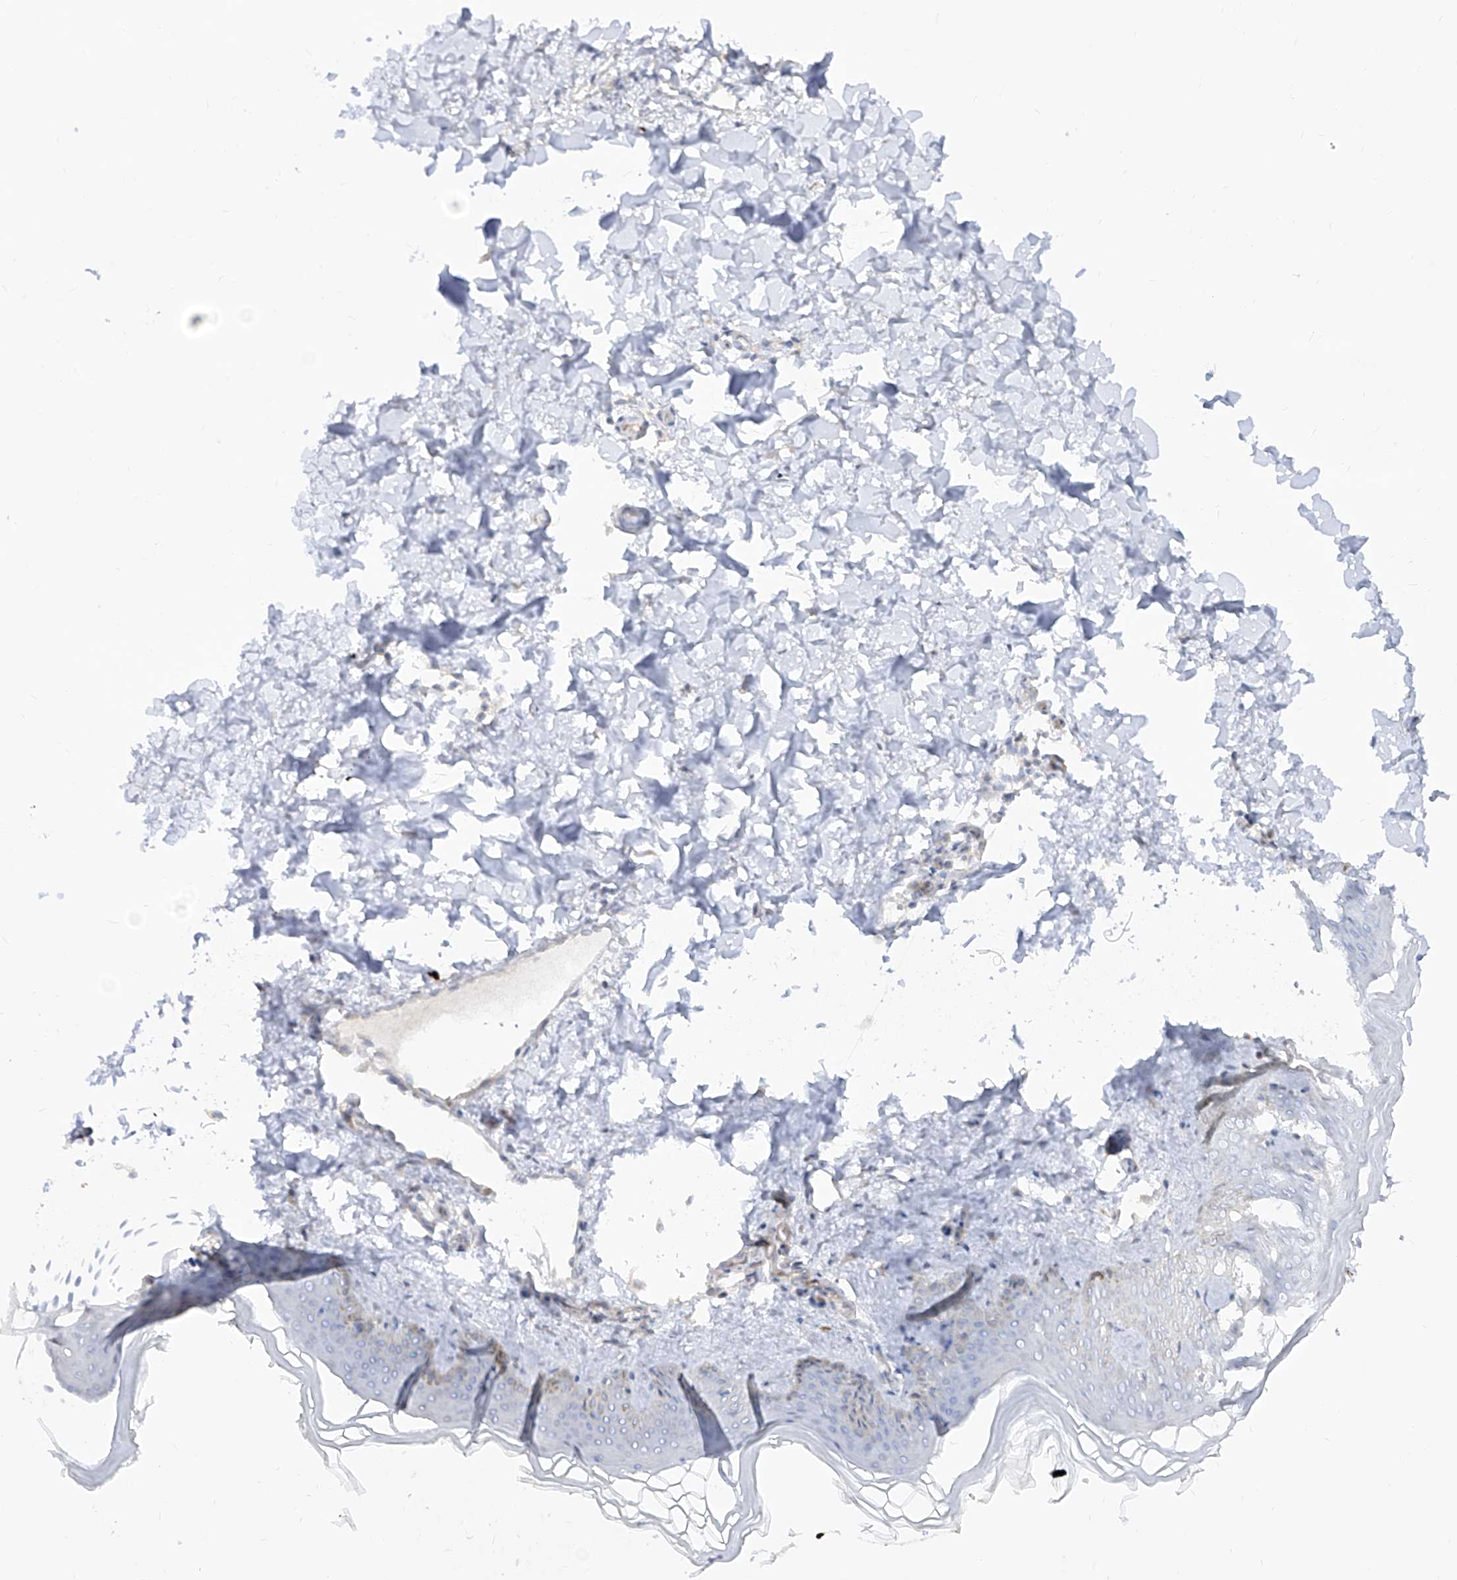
{"staining": {"intensity": "weak", "quantity": "<25%", "location": "cytoplasmic/membranous"}, "tissue": "skin", "cell_type": "Fibroblasts", "image_type": "normal", "snomed": [{"axis": "morphology", "description": "Normal tissue, NOS"}, {"axis": "topography", "description": "Skin"}], "caption": "A high-resolution histopathology image shows immunohistochemistry (IHC) staining of benign skin, which exhibits no significant staining in fibroblasts.", "gene": "ZNF227", "patient": {"sex": "female", "age": 27}}